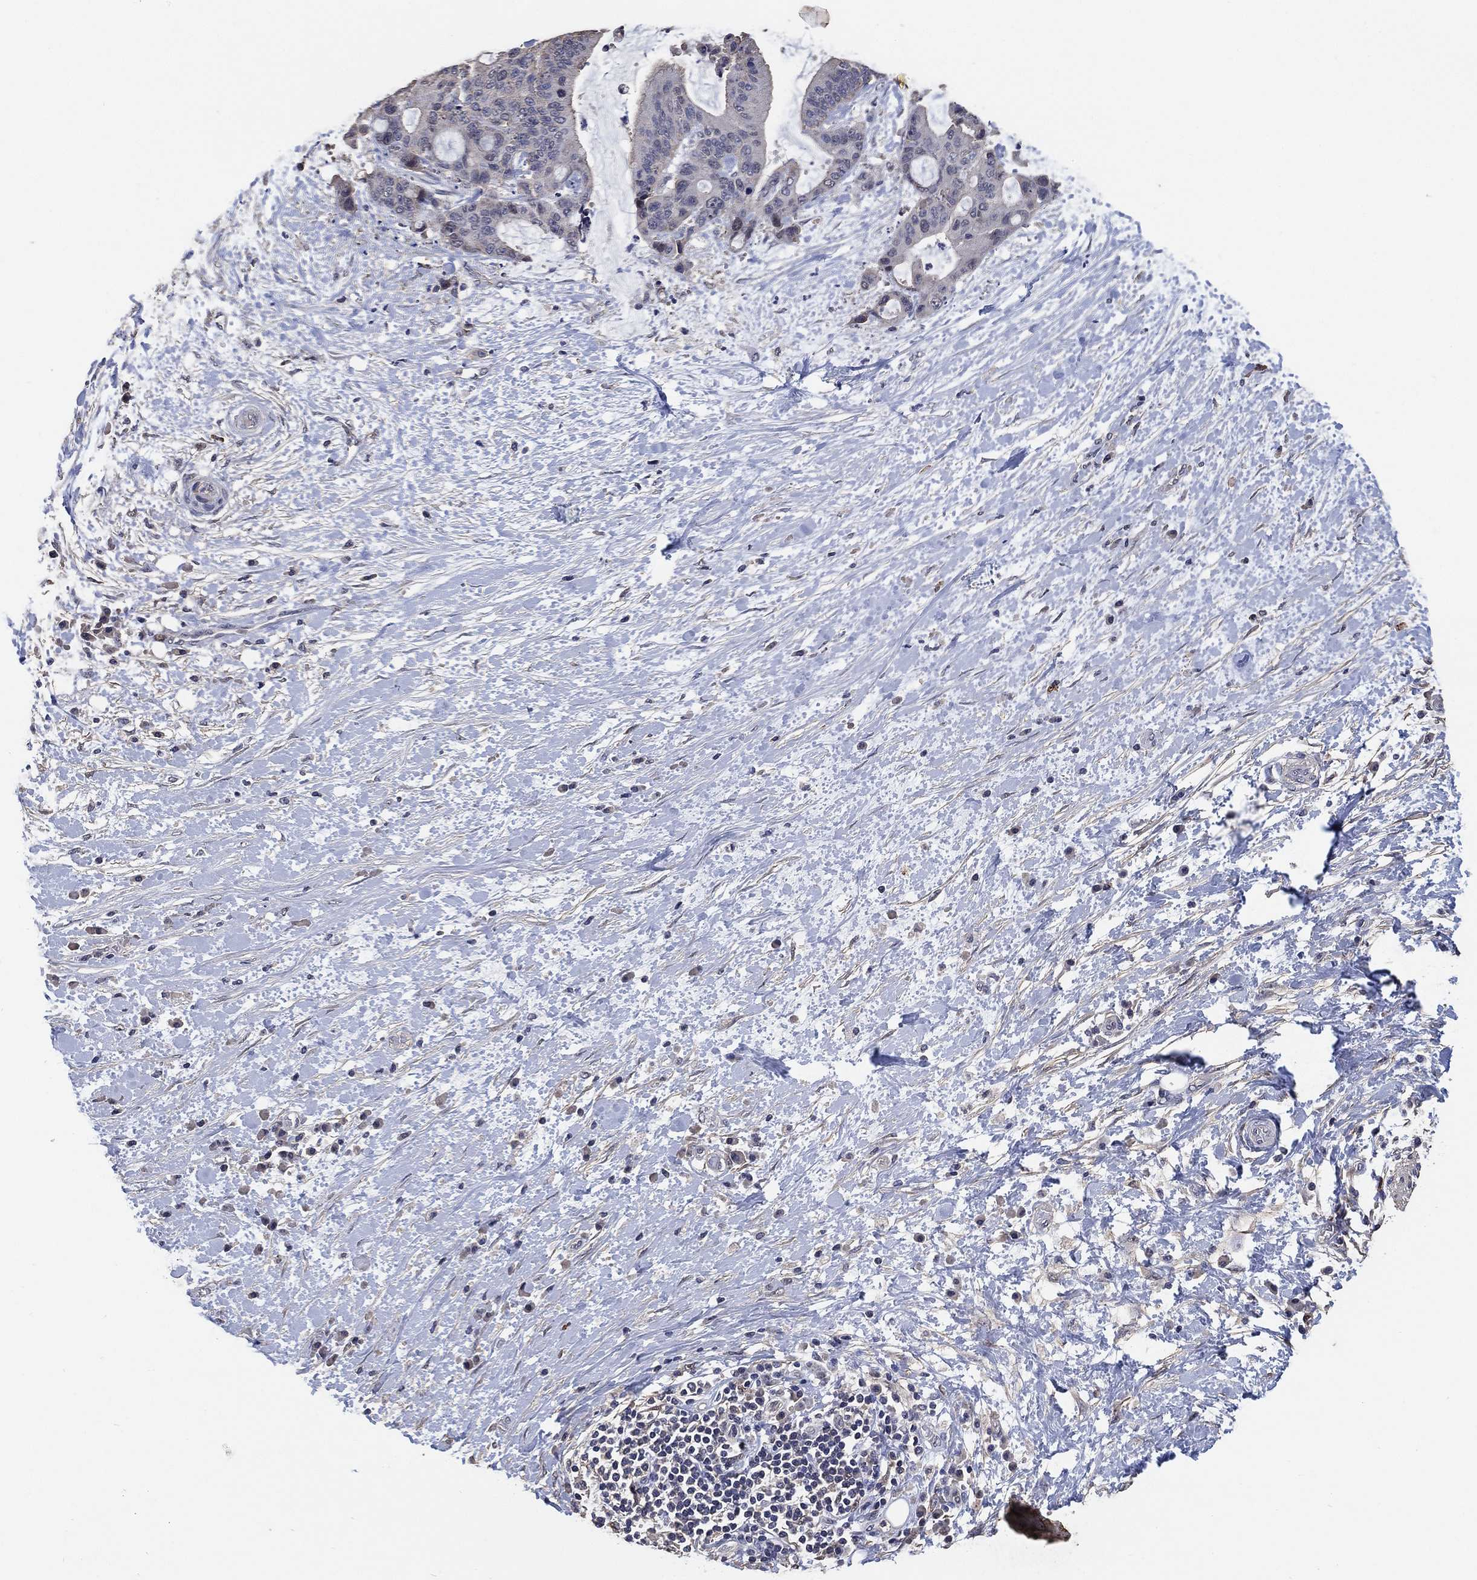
{"staining": {"intensity": "negative", "quantity": "none", "location": "none"}, "tissue": "liver cancer", "cell_type": "Tumor cells", "image_type": "cancer", "snomed": [{"axis": "morphology", "description": "Cholangiocarcinoma"}, {"axis": "topography", "description": "Liver"}], "caption": "Immunohistochemistry histopathology image of neoplastic tissue: human cholangiocarcinoma (liver) stained with DAB shows no significant protein staining in tumor cells. (Immunohistochemistry (ihc), brightfield microscopy, high magnification).", "gene": "KLK5", "patient": {"sex": "female", "age": 73}}